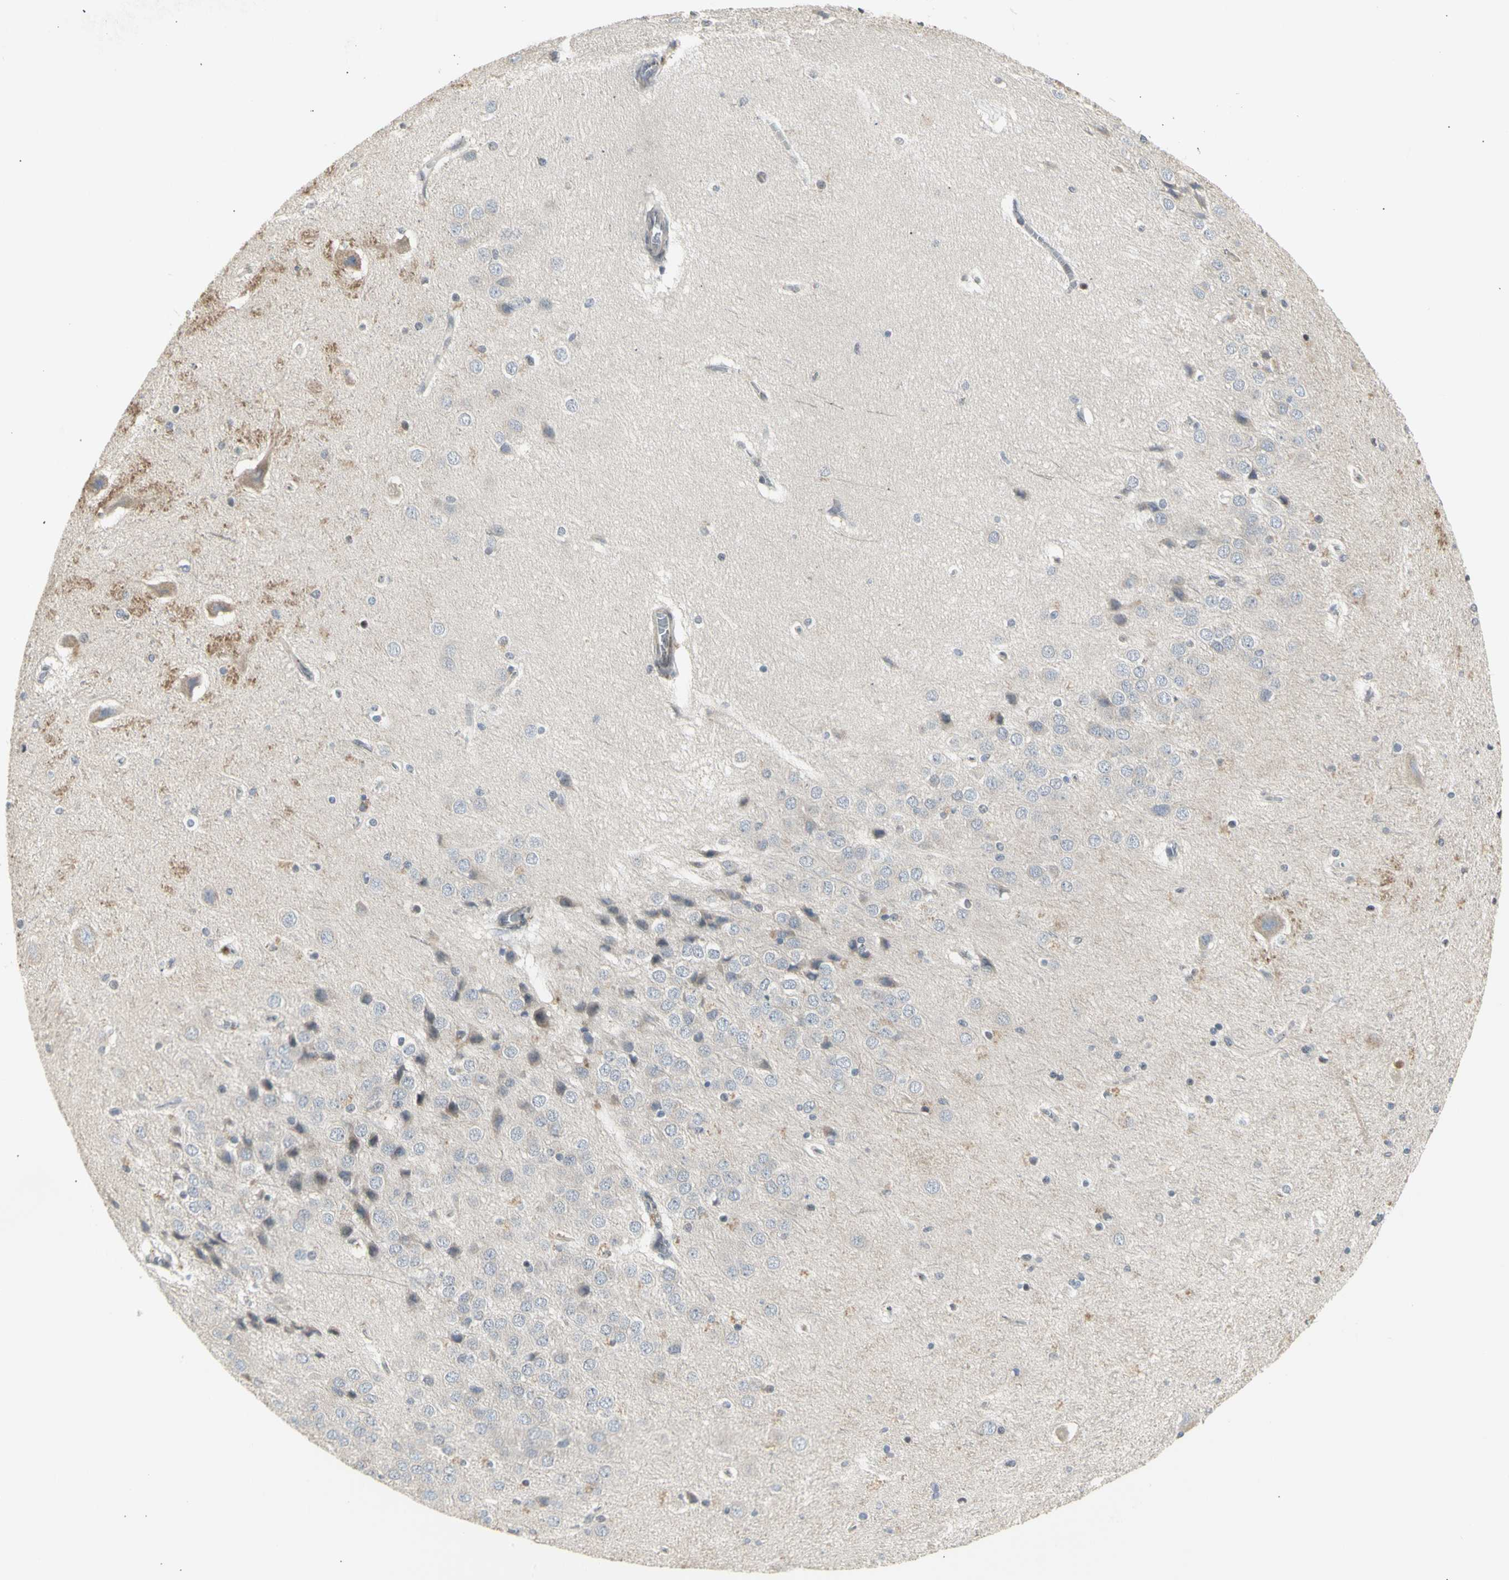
{"staining": {"intensity": "negative", "quantity": "none", "location": "none"}, "tissue": "hippocampus", "cell_type": "Glial cells", "image_type": "normal", "snomed": [{"axis": "morphology", "description": "Normal tissue, NOS"}, {"axis": "topography", "description": "Hippocampus"}], "caption": "IHC image of unremarkable hippocampus: human hippocampus stained with DAB (3,3'-diaminobenzidine) demonstrates no significant protein expression in glial cells. The staining was performed using DAB (3,3'-diaminobenzidine) to visualize the protein expression in brown, while the nuclei were stained in blue with hematoxylin (Magnification: 20x).", "gene": "DHRS7B", "patient": {"sex": "female", "age": 19}}